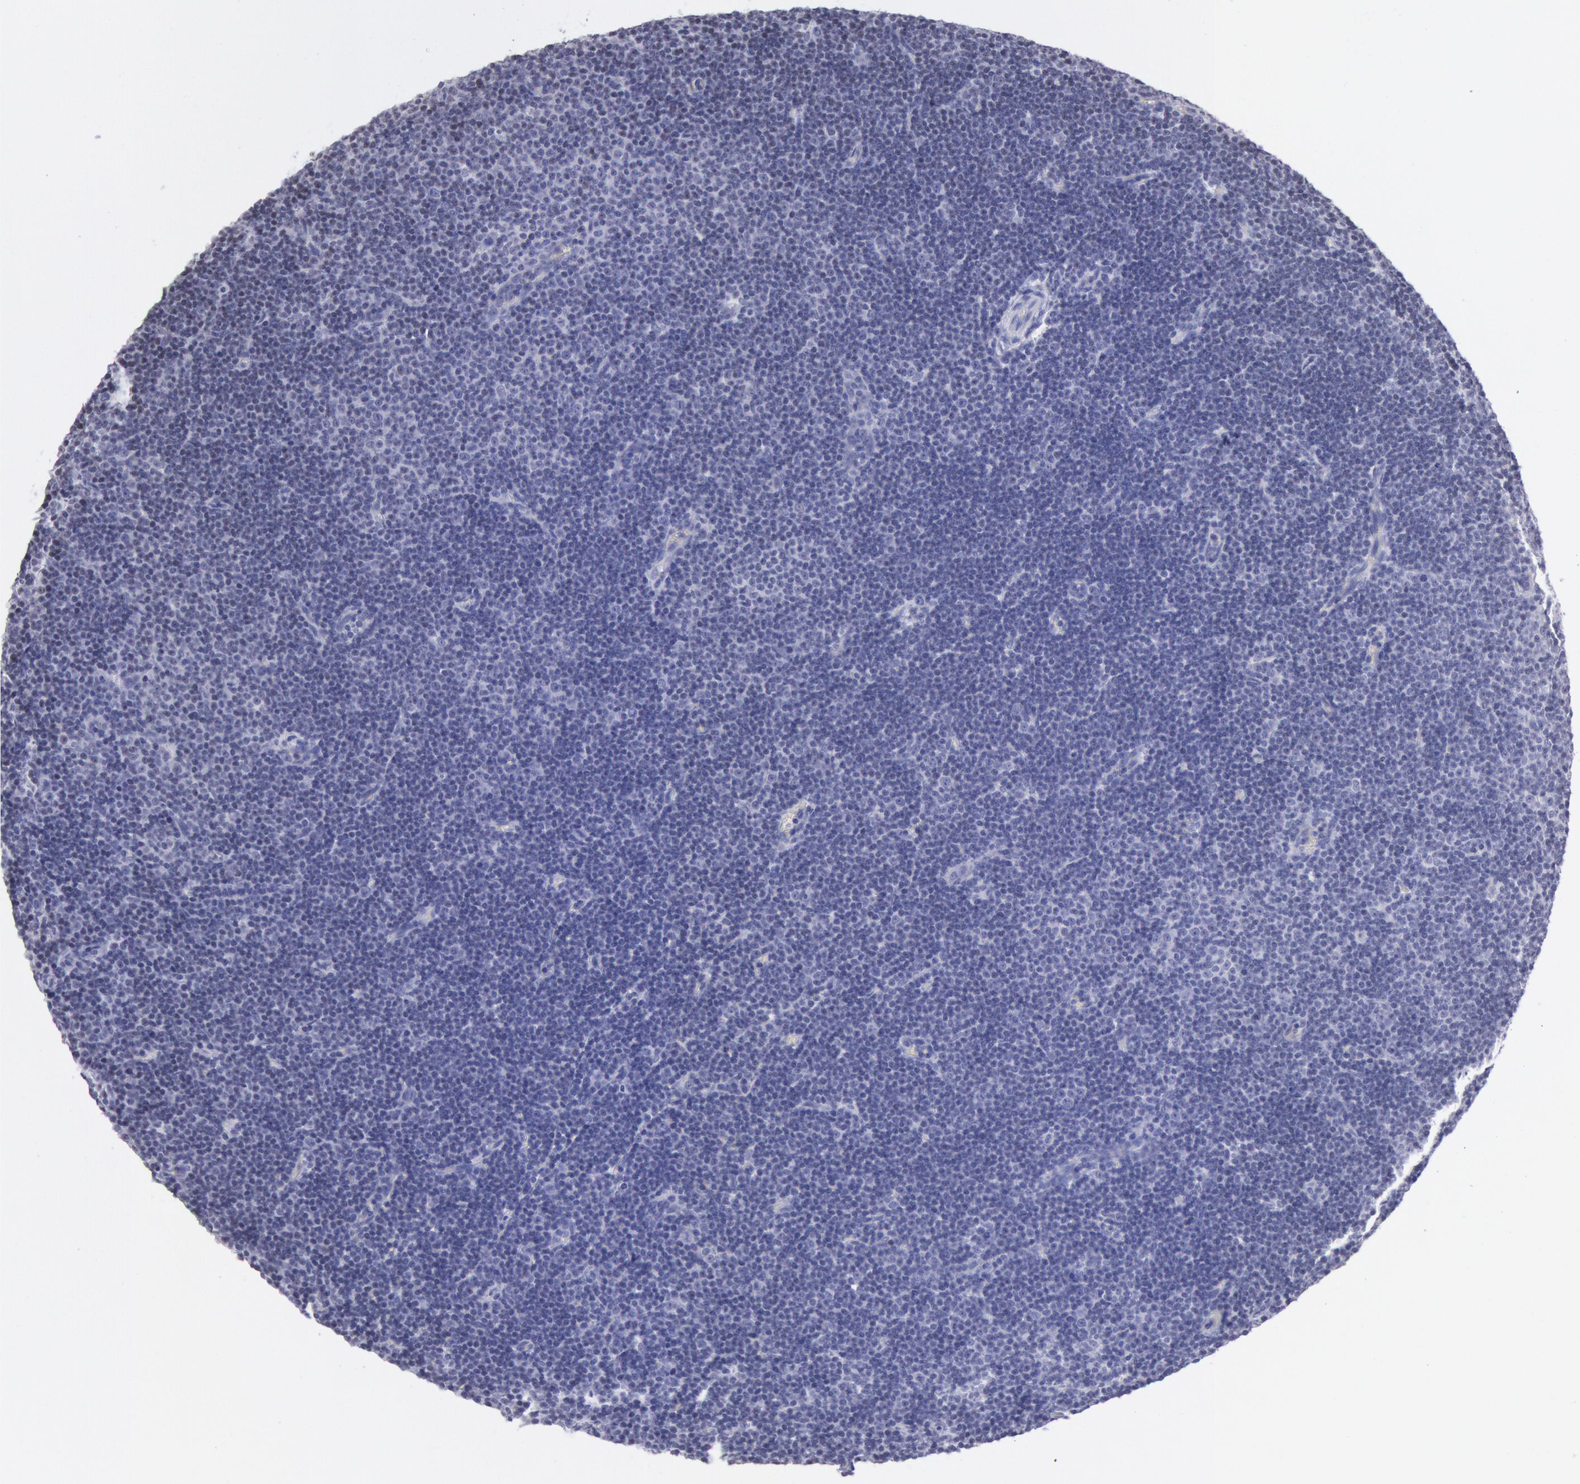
{"staining": {"intensity": "negative", "quantity": "none", "location": "none"}, "tissue": "lymphoma", "cell_type": "Tumor cells", "image_type": "cancer", "snomed": [{"axis": "morphology", "description": "Malignant lymphoma, non-Hodgkin's type, Low grade"}, {"axis": "topography", "description": "Lymph node"}], "caption": "DAB immunohistochemical staining of low-grade malignant lymphoma, non-Hodgkin's type reveals no significant expression in tumor cells.", "gene": "MYH7", "patient": {"sex": "male", "age": 57}}